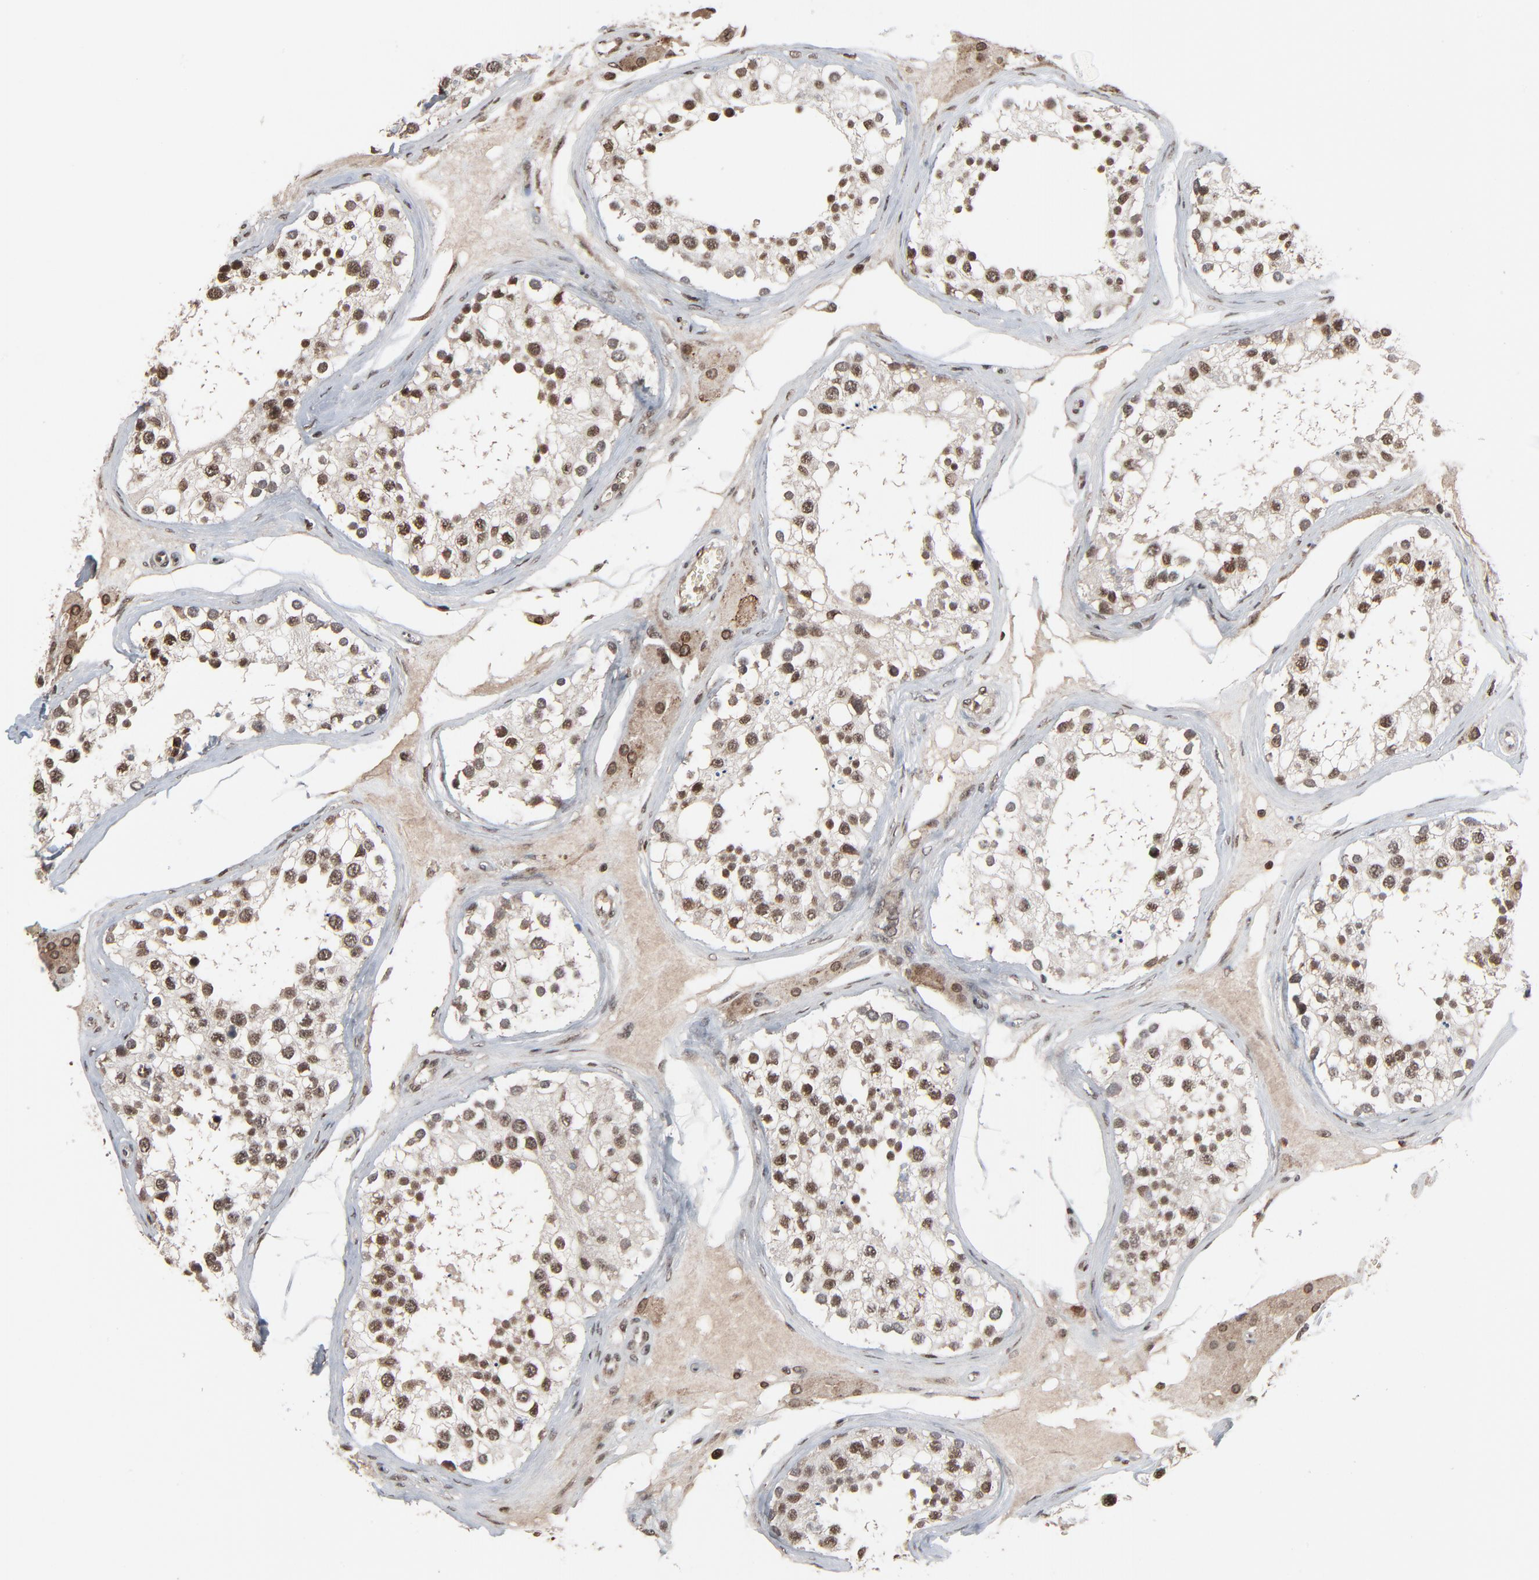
{"staining": {"intensity": "strong", "quantity": ">75%", "location": "nuclear"}, "tissue": "testis", "cell_type": "Cells in seminiferous ducts", "image_type": "normal", "snomed": [{"axis": "morphology", "description": "Normal tissue, NOS"}, {"axis": "topography", "description": "Testis"}], "caption": "Immunohistochemical staining of unremarkable testis displays strong nuclear protein staining in approximately >75% of cells in seminiferous ducts. Using DAB (brown) and hematoxylin (blue) stains, captured at high magnification using brightfield microscopy.", "gene": "RPS6KA3", "patient": {"sex": "male", "age": 68}}